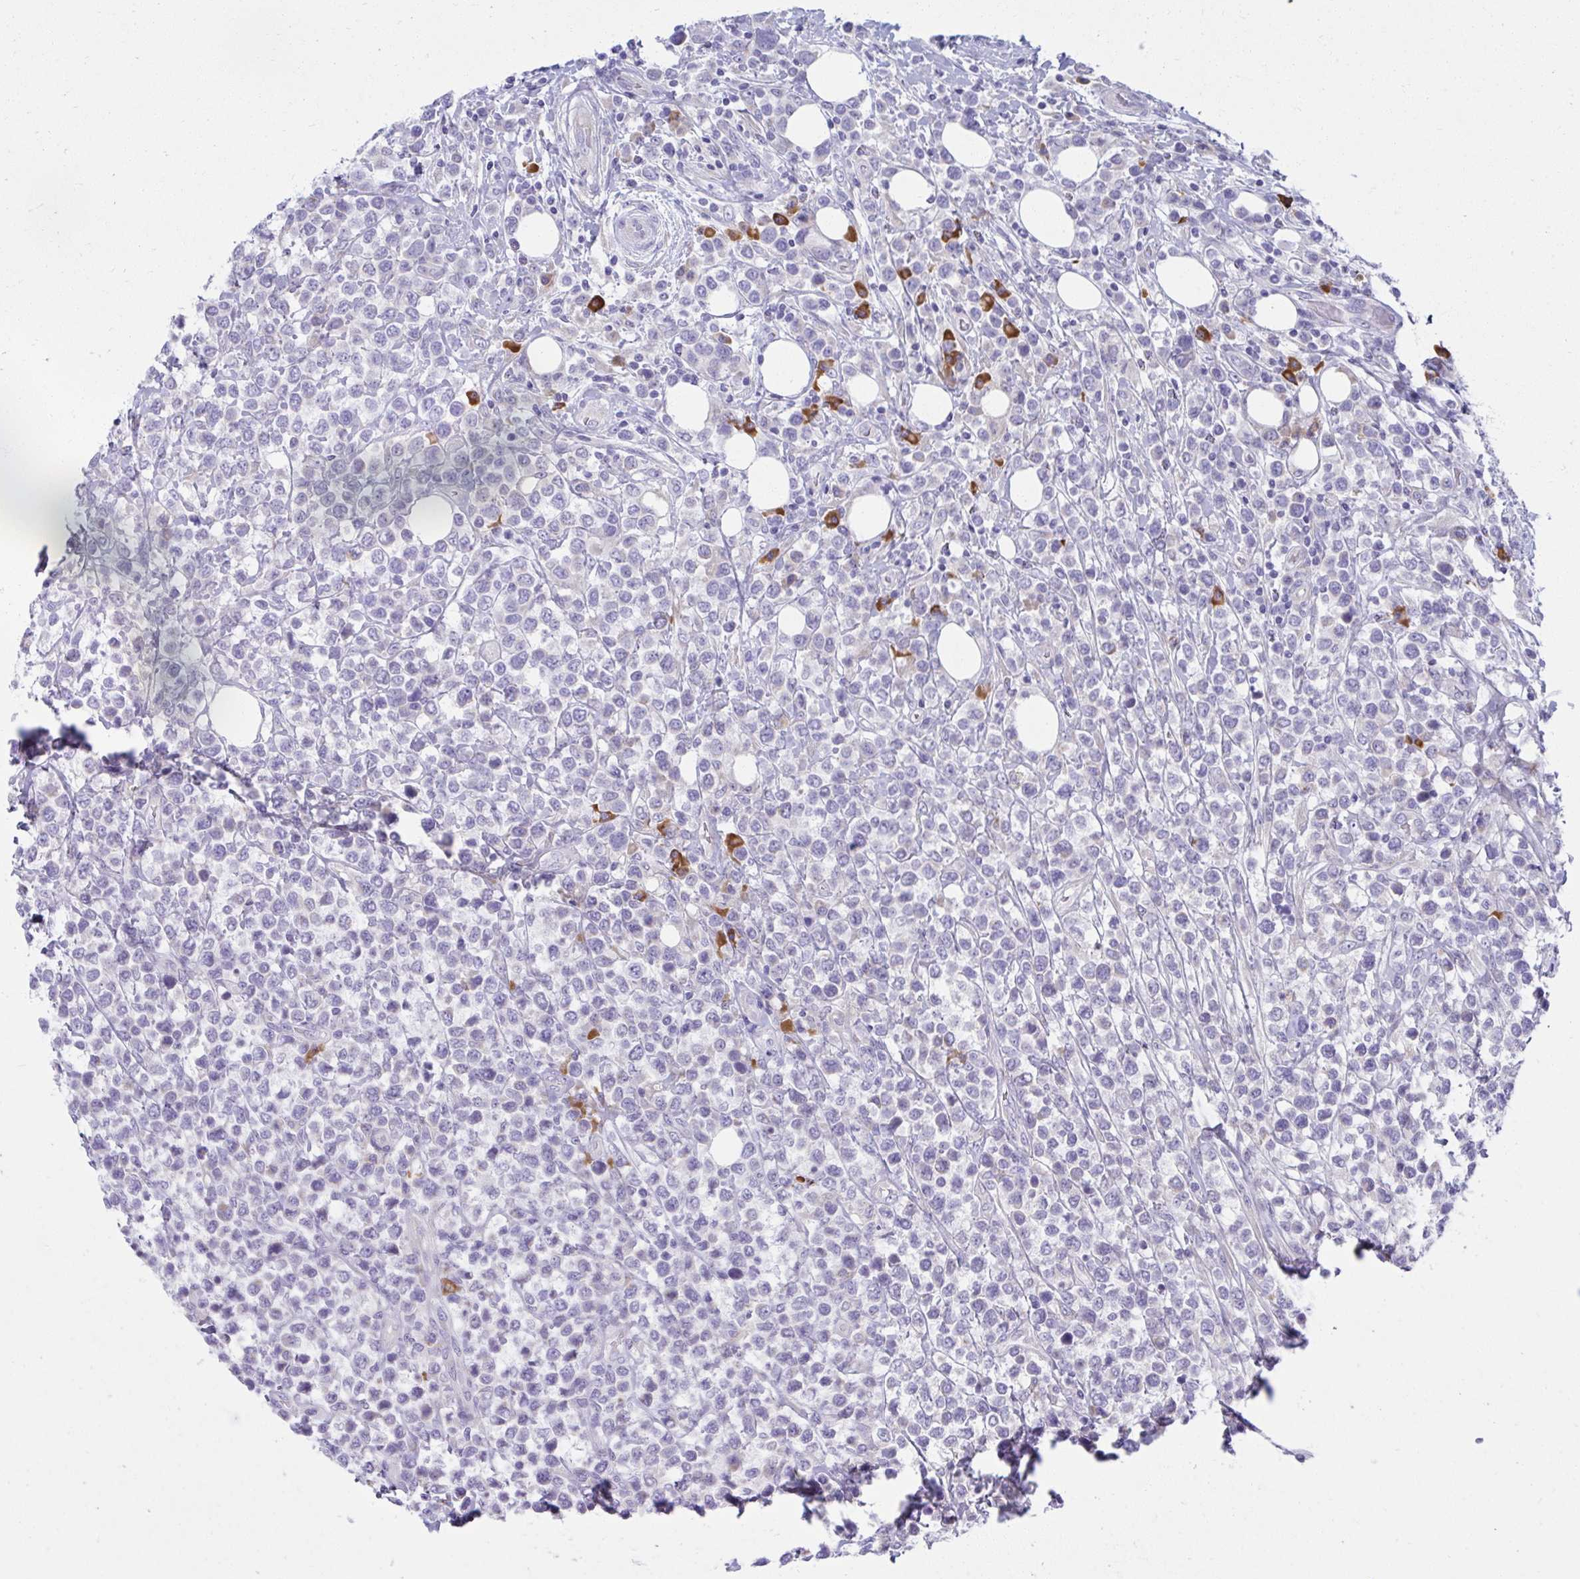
{"staining": {"intensity": "negative", "quantity": "none", "location": "none"}, "tissue": "lymphoma", "cell_type": "Tumor cells", "image_type": "cancer", "snomed": [{"axis": "morphology", "description": "Malignant lymphoma, non-Hodgkin's type, High grade"}, {"axis": "topography", "description": "Soft tissue"}], "caption": "This histopathology image is of lymphoma stained with IHC to label a protein in brown with the nuclei are counter-stained blue. There is no positivity in tumor cells. The staining is performed using DAB (3,3'-diaminobenzidine) brown chromogen with nuclei counter-stained in using hematoxylin.", "gene": "FASLG", "patient": {"sex": "female", "age": 56}}